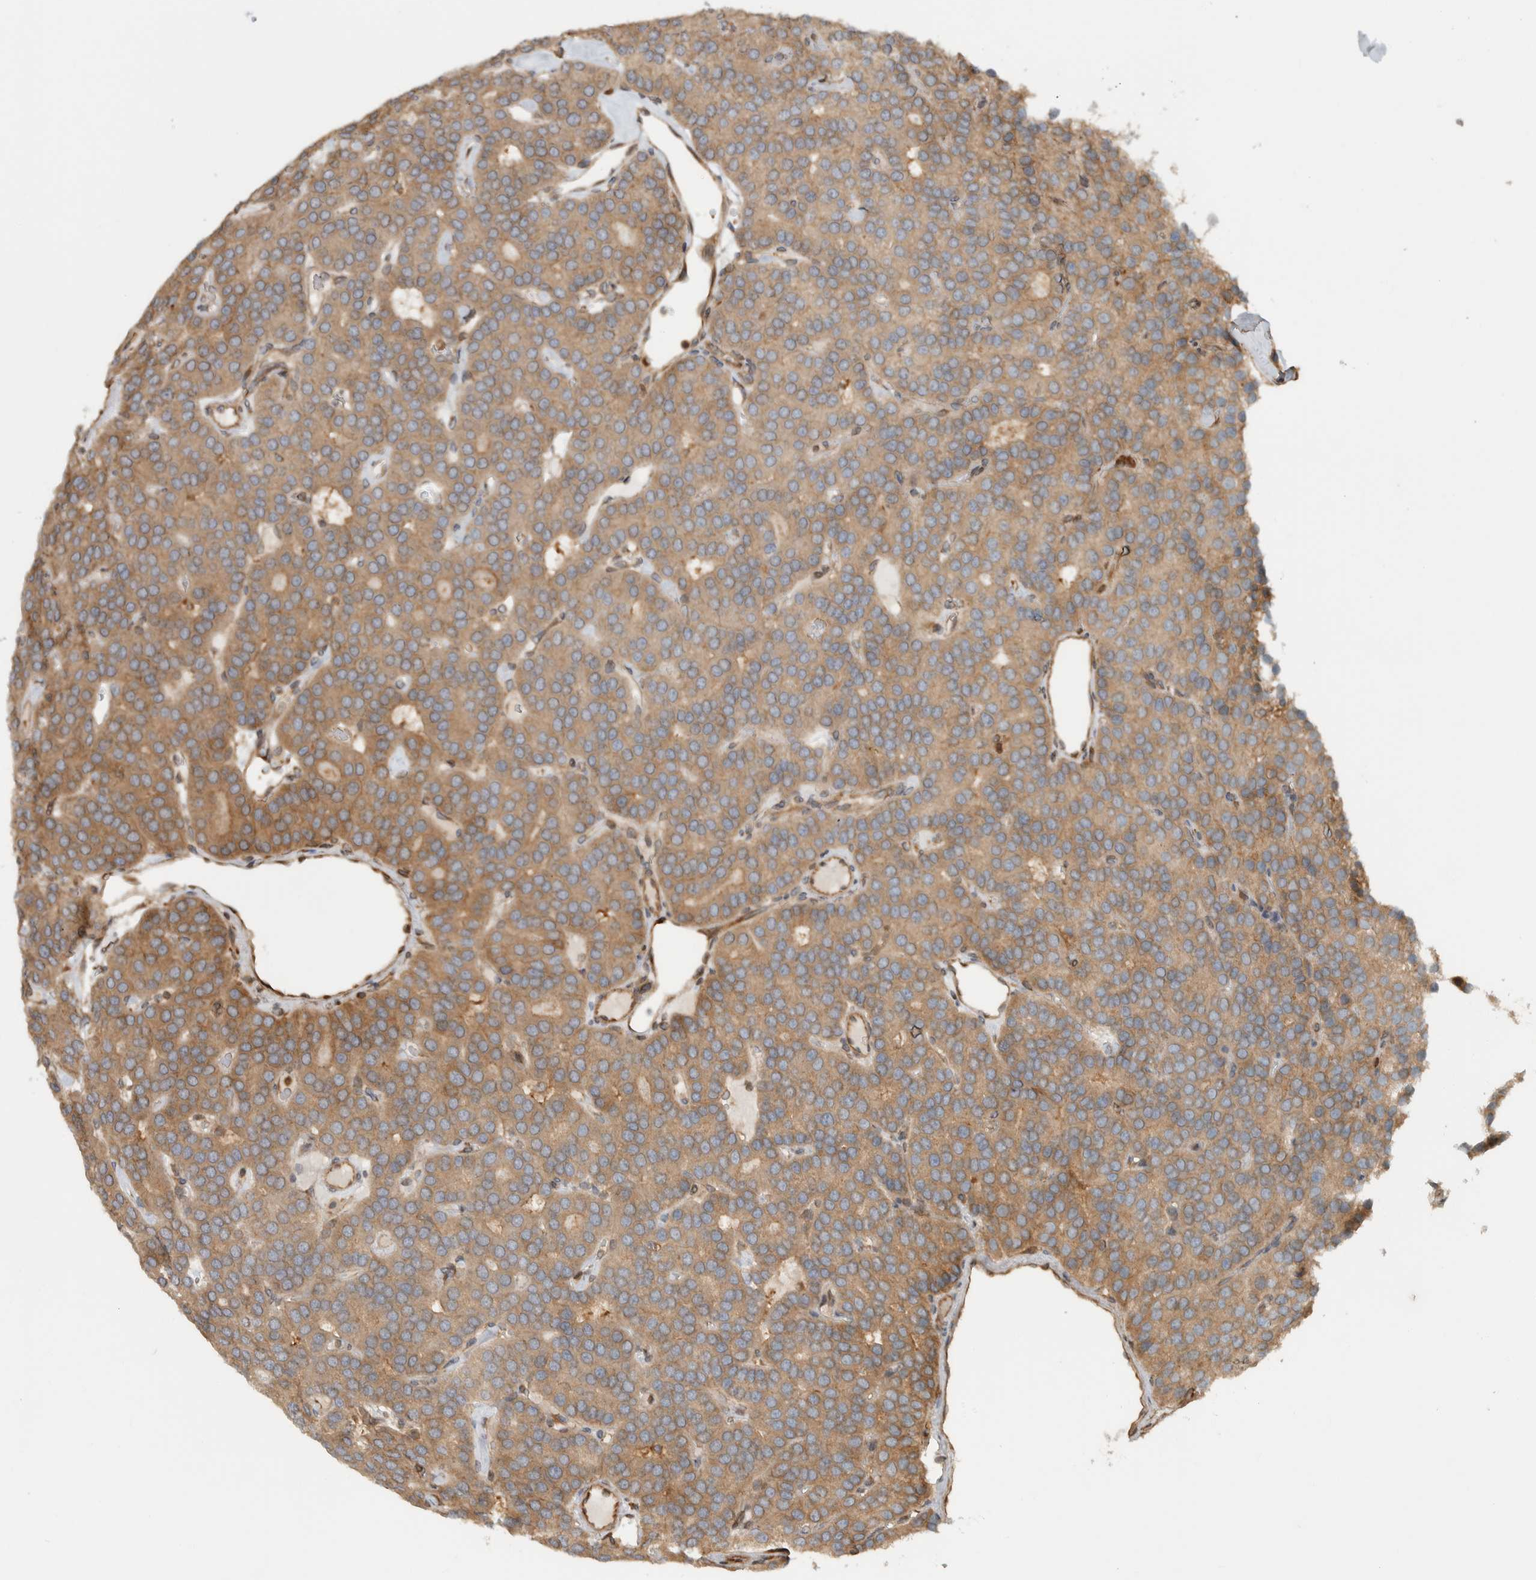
{"staining": {"intensity": "moderate", "quantity": ">75%", "location": "cytoplasmic/membranous"}, "tissue": "parathyroid gland", "cell_type": "Glandular cells", "image_type": "normal", "snomed": [{"axis": "morphology", "description": "Normal tissue, NOS"}, {"axis": "morphology", "description": "Adenoma, NOS"}, {"axis": "topography", "description": "Parathyroid gland"}], "caption": "High-power microscopy captured an immunohistochemistry (IHC) photomicrograph of benign parathyroid gland, revealing moderate cytoplasmic/membranous staining in about >75% of glandular cells.", "gene": "CNTROB", "patient": {"sex": "female", "age": 86}}